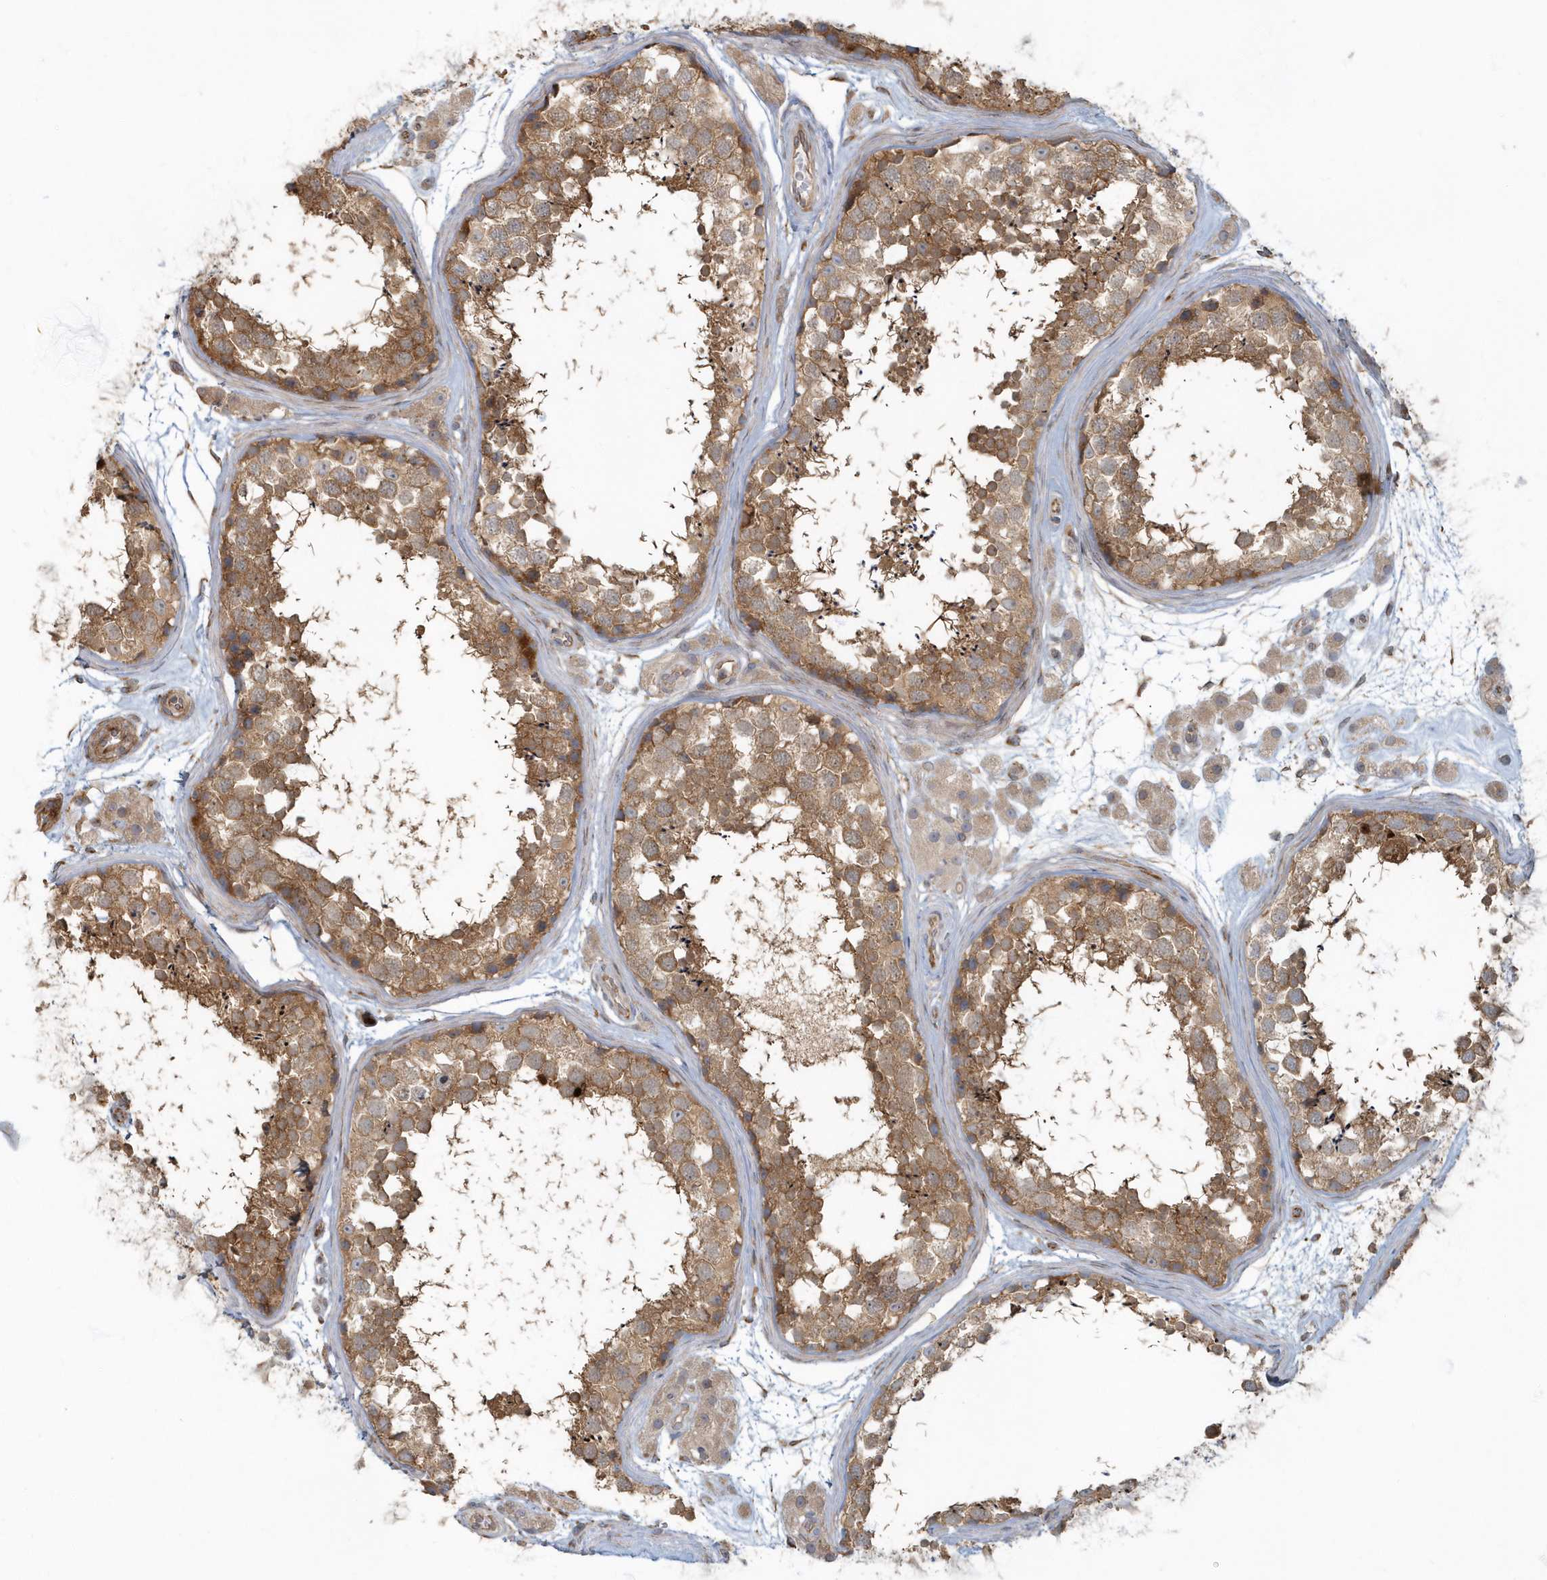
{"staining": {"intensity": "moderate", "quantity": ">75%", "location": "cytoplasmic/membranous"}, "tissue": "testis", "cell_type": "Cells in seminiferous ducts", "image_type": "normal", "snomed": [{"axis": "morphology", "description": "Normal tissue, NOS"}, {"axis": "topography", "description": "Testis"}], "caption": "Immunohistochemical staining of benign testis demonstrates medium levels of moderate cytoplasmic/membranous positivity in approximately >75% of cells in seminiferous ducts.", "gene": "ARHGEF38", "patient": {"sex": "male", "age": 56}}